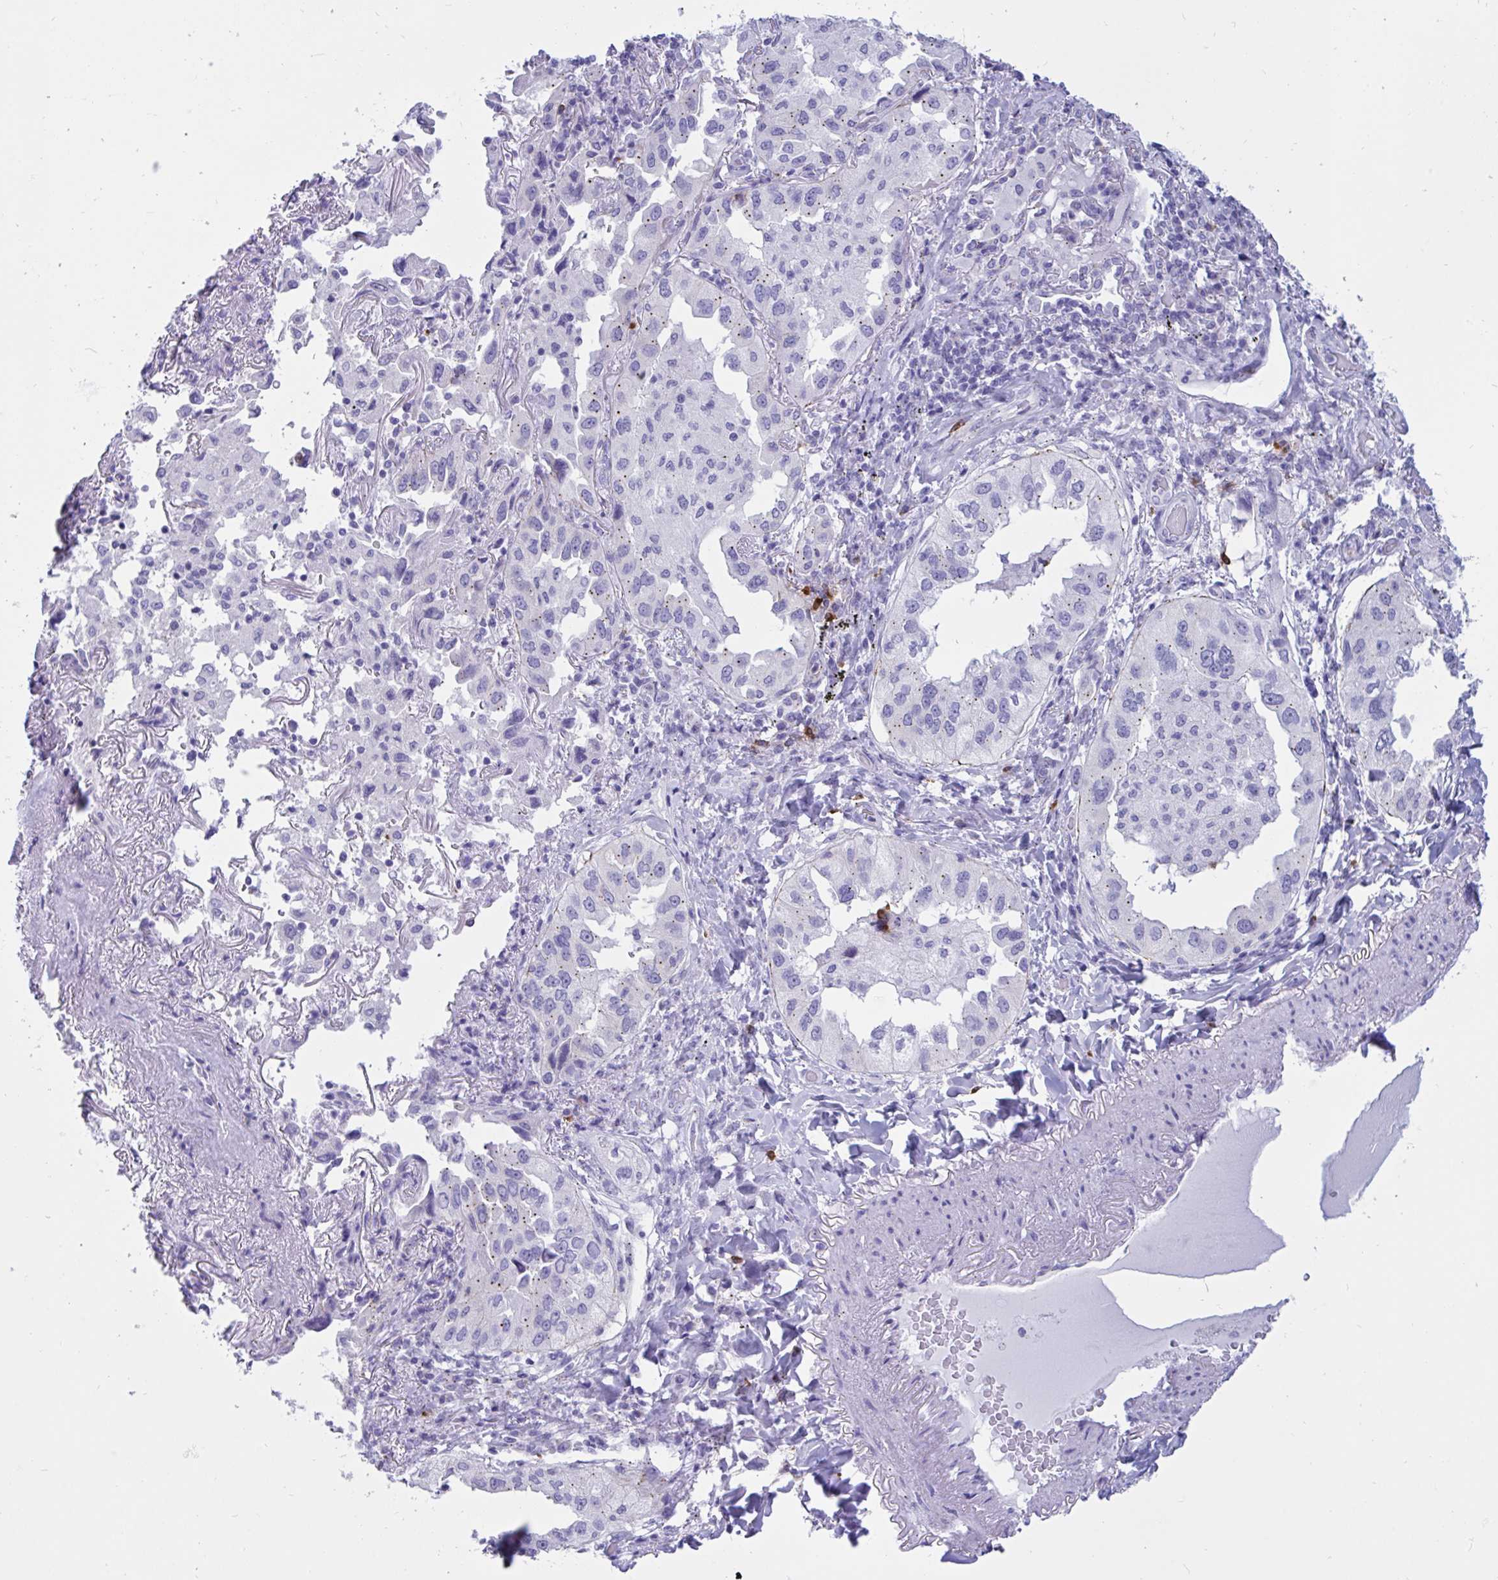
{"staining": {"intensity": "moderate", "quantity": "<25%", "location": "cytoplasmic/membranous"}, "tissue": "lung cancer", "cell_type": "Tumor cells", "image_type": "cancer", "snomed": [{"axis": "morphology", "description": "Adenocarcinoma, NOS"}, {"axis": "topography", "description": "Lung"}], "caption": "Immunohistochemistry micrograph of neoplastic tissue: human lung cancer stained using immunohistochemistry displays low levels of moderate protein expression localized specifically in the cytoplasmic/membranous of tumor cells, appearing as a cytoplasmic/membranous brown color.", "gene": "RNASE3", "patient": {"sex": "female", "age": 69}}